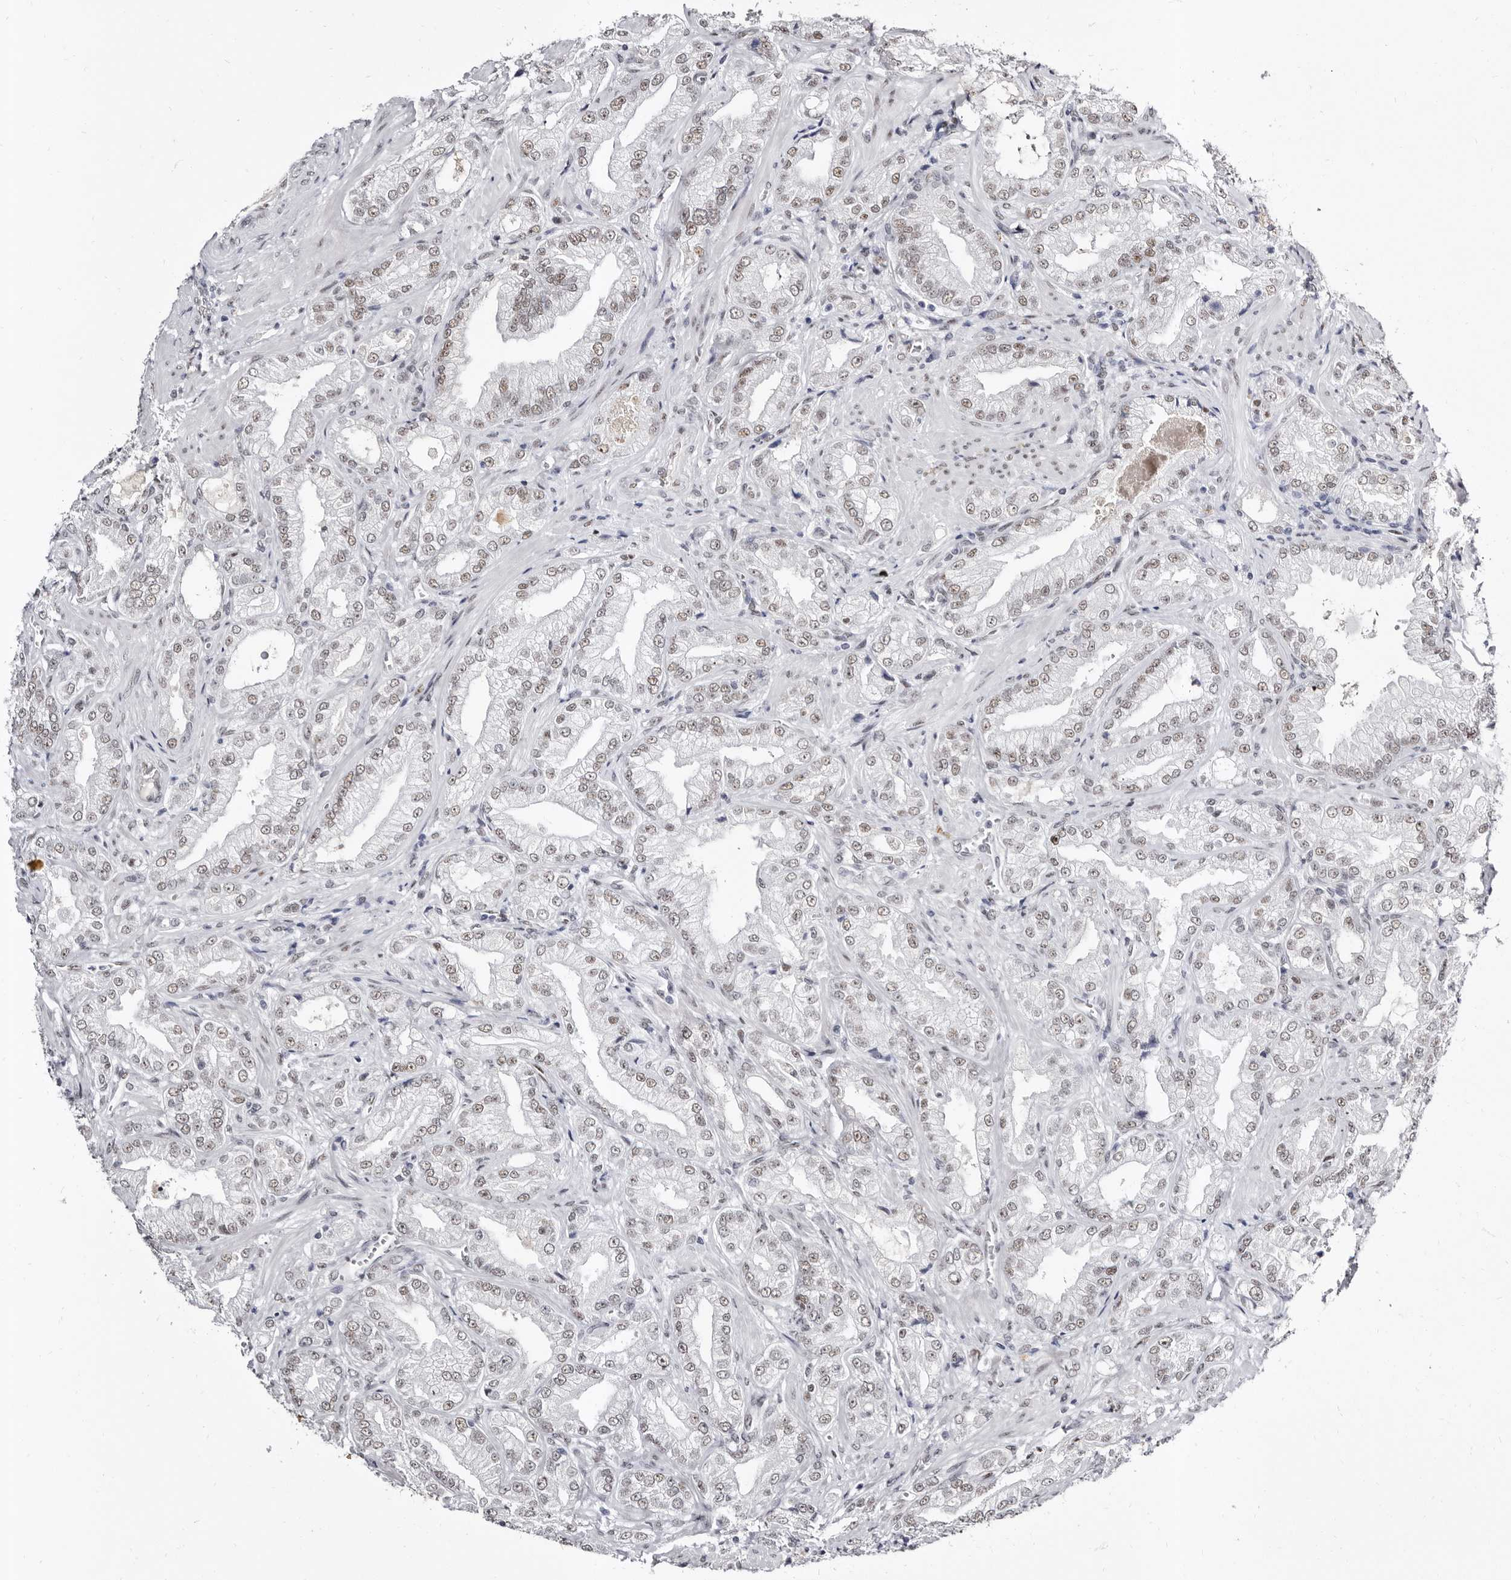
{"staining": {"intensity": "weak", "quantity": "25%-75%", "location": "nuclear"}, "tissue": "prostate cancer", "cell_type": "Tumor cells", "image_type": "cancer", "snomed": [{"axis": "morphology", "description": "Adenocarcinoma, Low grade"}, {"axis": "topography", "description": "Prostate"}], "caption": "A histopathology image showing weak nuclear staining in approximately 25%-75% of tumor cells in adenocarcinoma (low-grade) (prostate), as visualized by brown immunohistochemical staining.", "gene": "ZNF326", "patient": {"sex": "male", "age": 62}}